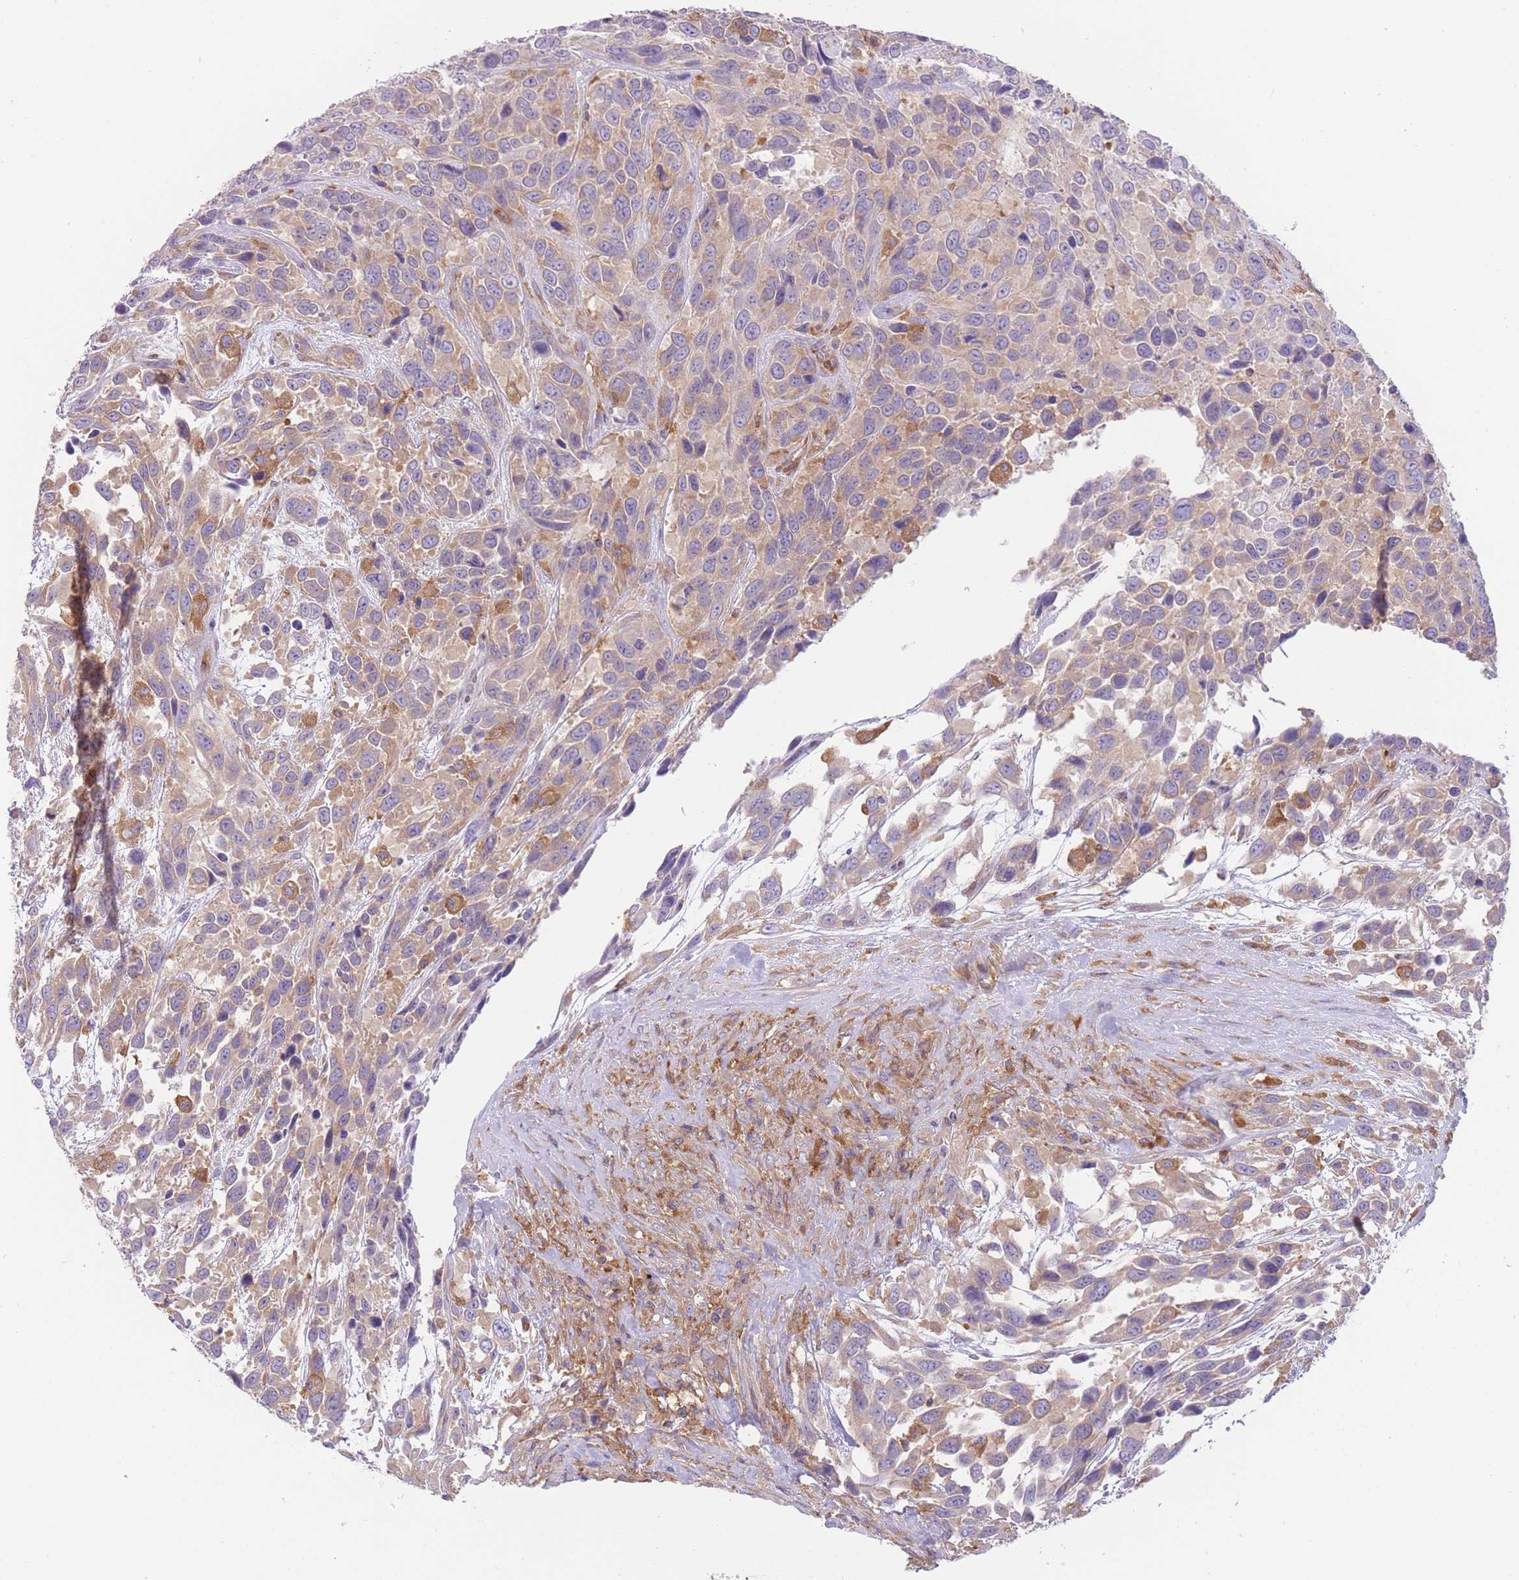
{"staining": {"intensity": "weak", "quantity": "25%-75%", "location": "cytoplasmic/membranous"}, "tissue": "urothelial cancer", "cell_type": "Tumor cells", "image_type": "cancer", "snomed": [{"axis": "morphology", "description": "Urothelial carcinoma, High grade"}, {"axis": "topography", "description": "Urinary bladder"}], "caption": "Immunohistochemical staining of high-grade urothelial carcinoma demonstrates low levels of weak cytoplasmic/membranous expression in approximately 25%-75% of tumor cells. (DAB (3,3'-diaminobenzidine) IHC, brown staining for protein, blue staining for nuclei).", "gene": "PRKAR1A", "patient": {"sex": "female", "age": 70}}